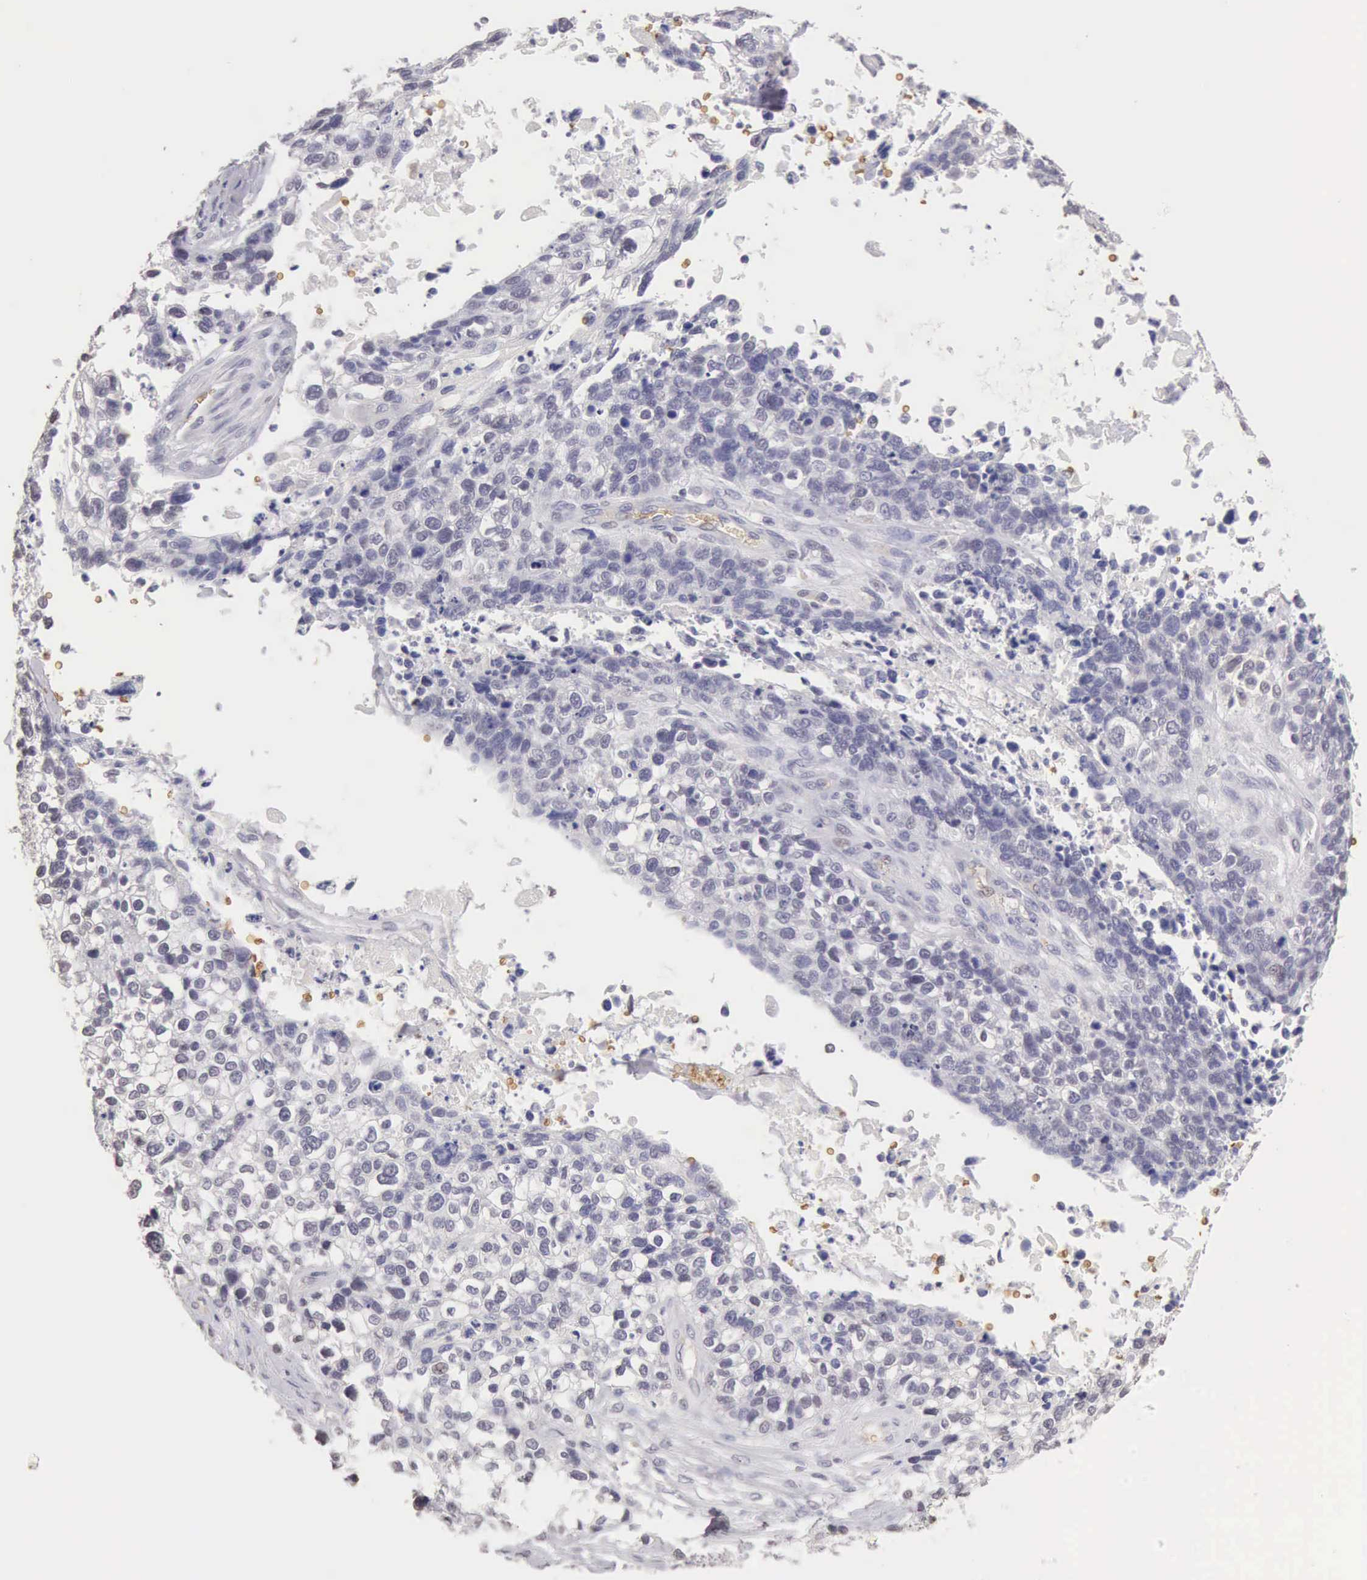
{"staining": {"intensity": "negative", "quantity": "none", "location": "none"}, "tissue": "lung cancer", "cell_type": "Tumor cells", "image_type": "cancer", "snomed": [{"axis": "morphology", "description": "Squamous cell carcinoma, NOS"}, {"axis": "topography", "description": "Lymph node"}, {"axis": "topography", "description": "Lung"}], "caption": "Squamous cell carcinoma (lung) was stained to show a protein in brown. There is no significant staining in tumor cells.", "gene": "CFI", "patient": {"sex": "male", "age": 74}}